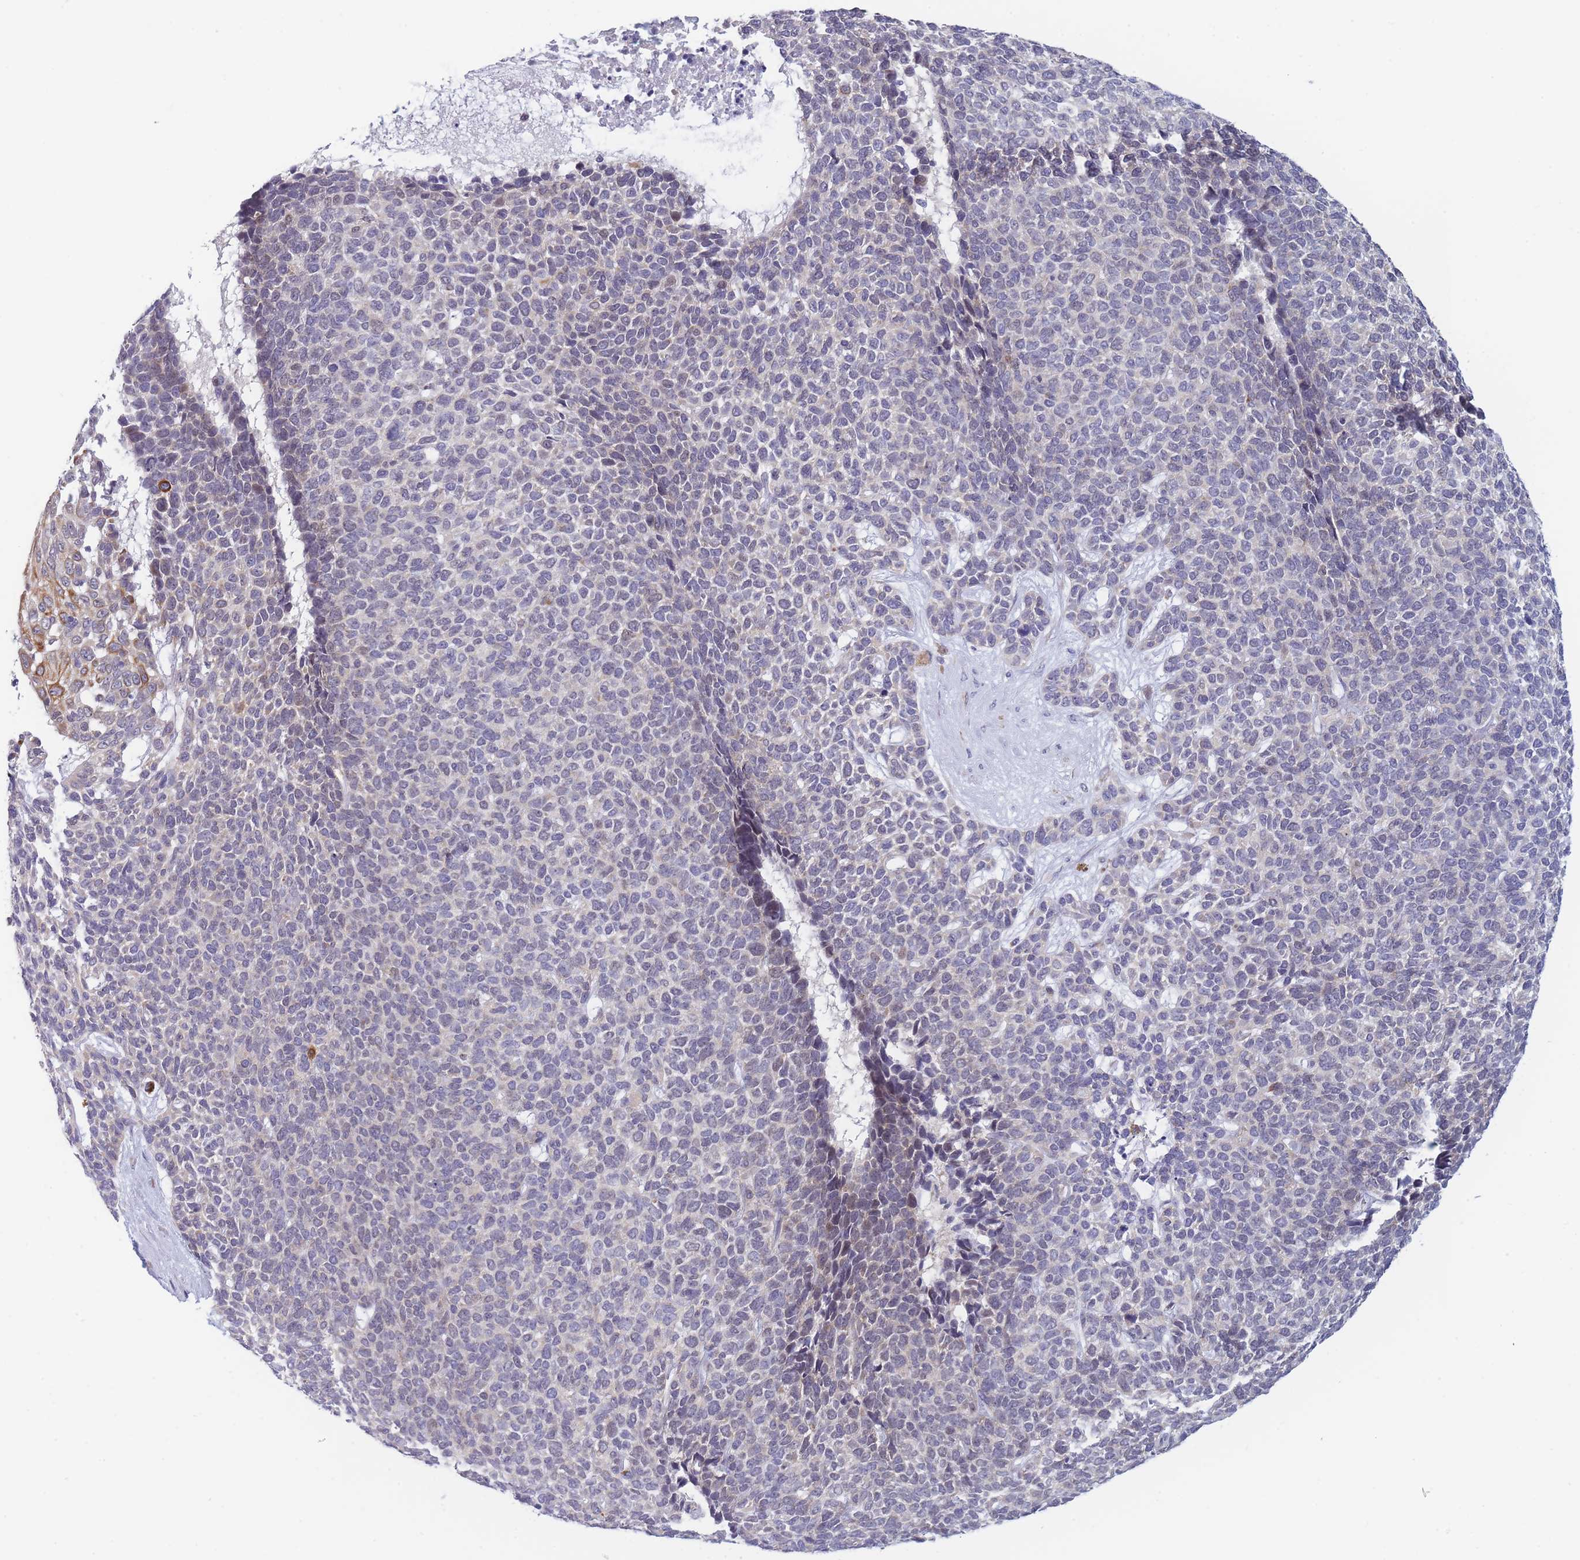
{"staining": {"intensity": "negative", "quantity": "none", "location": "none"}, "tissue": "skin cancer", "cell_type": "Tumor cells", "image_type": "cancer", "snomed": [{"axis": "morphology", "description": "Basal cell carcinoma"}, {"axis": "topography", "description": "Skin"}], "caption": "Tumor cells show no significant positivity in skin basal cell carcinoma. (DAB (3,3'-diaminobenzidine) IHC visualized using brightfield microscopy, high magnification).", "gene": "NDUFAF6", "patient": {"sex": "female", "age": 84}}